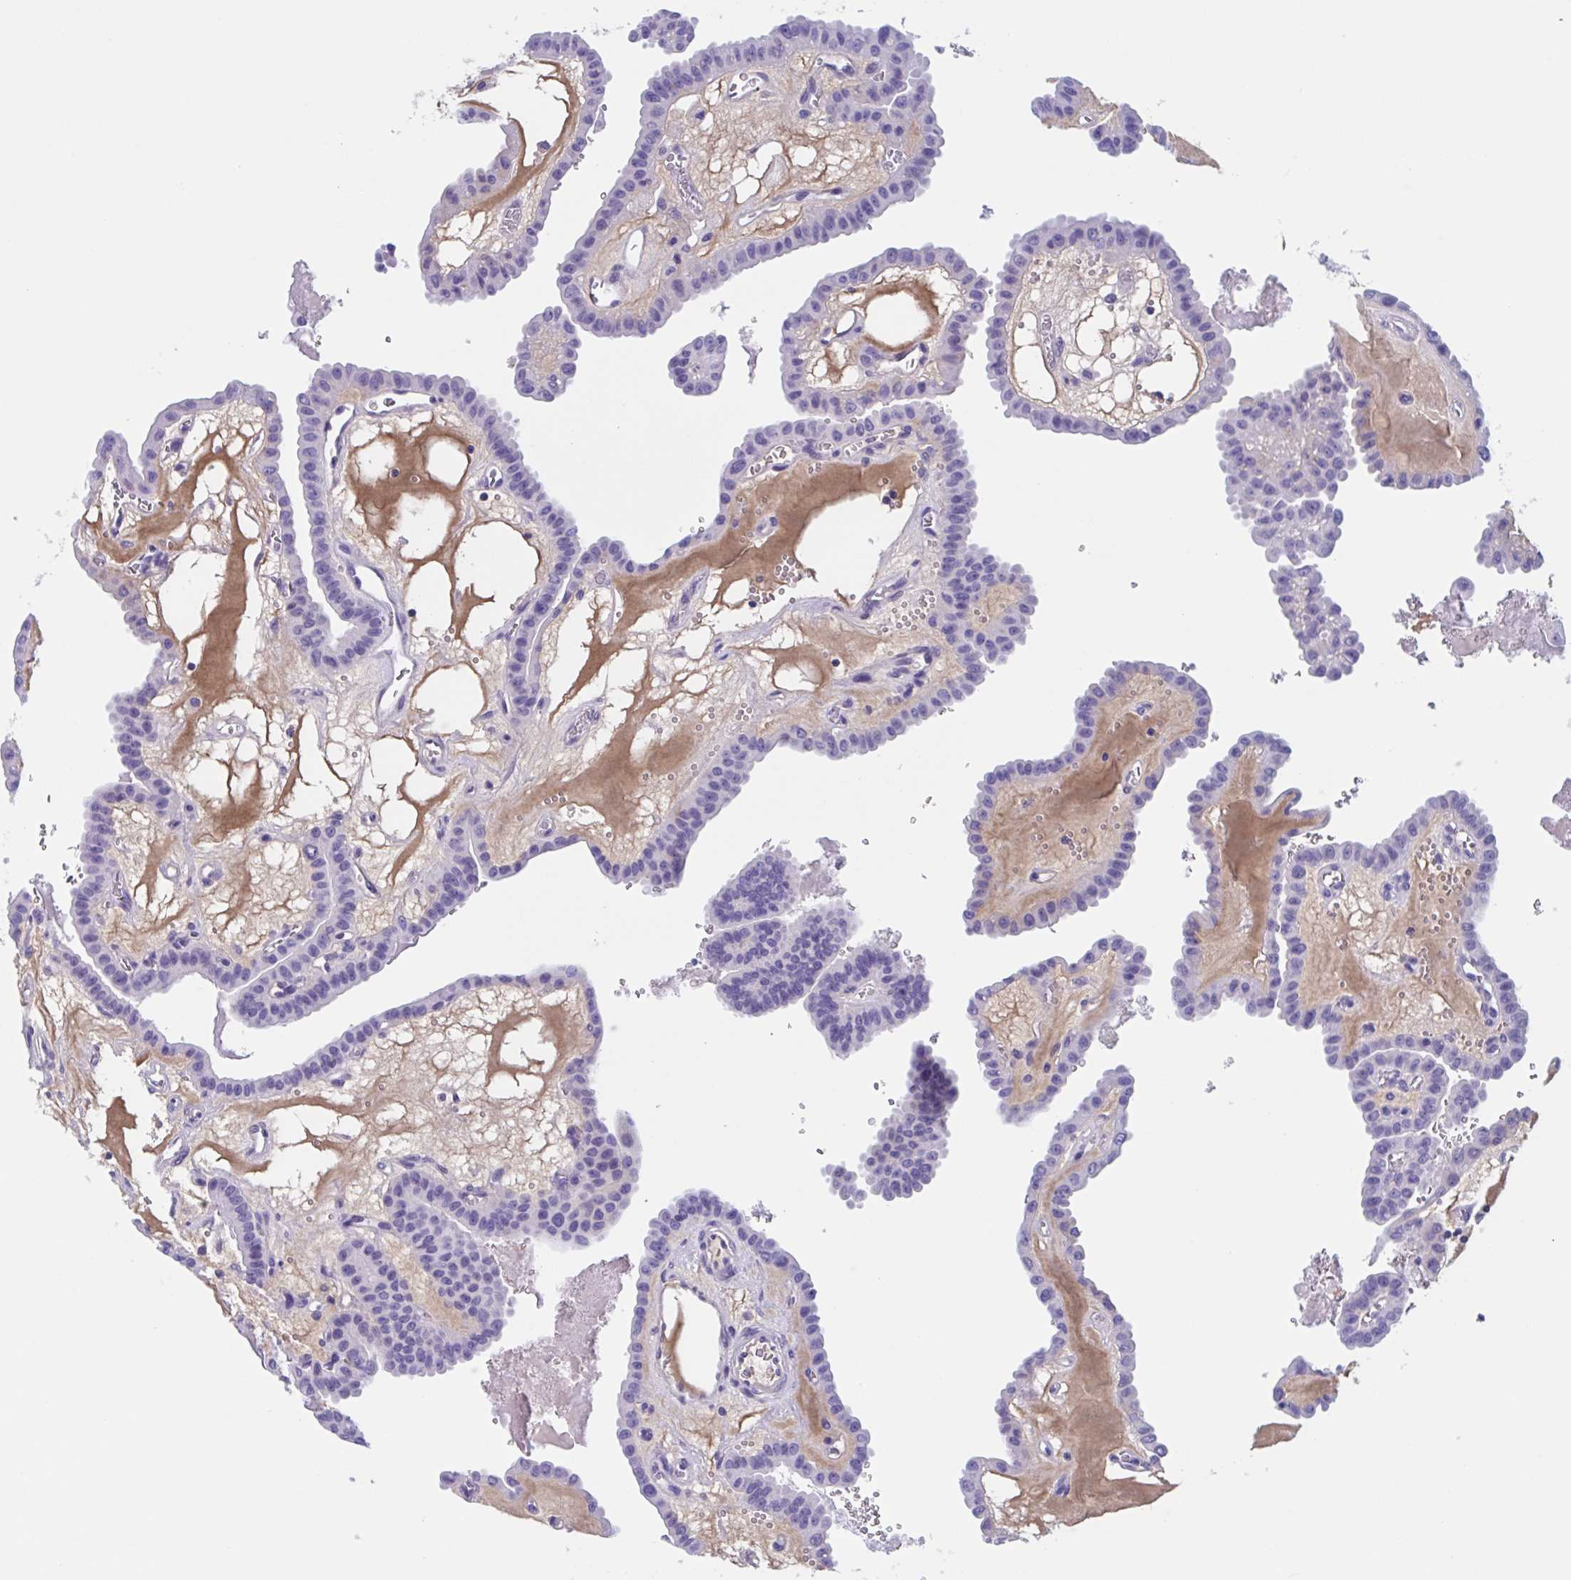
{"staining": {"intensity": "negative", "quantity": "none", "location": "none"}, "tissue": "thyroid cancer", "cell_type": "Tumor cells", "image_type": "cancer", "snomed": [{"axis": "morphology", "description": "Papillary adenocarcinoma, NOS"}, {"axis": "topography", "description": "Thyroid gland"}], "caption": "There is no significant staining in tumor cells of papillary adenocarcinoma (thyroid).", "gene": "USP35", "patient": {"sex": "male", "age": 87}}